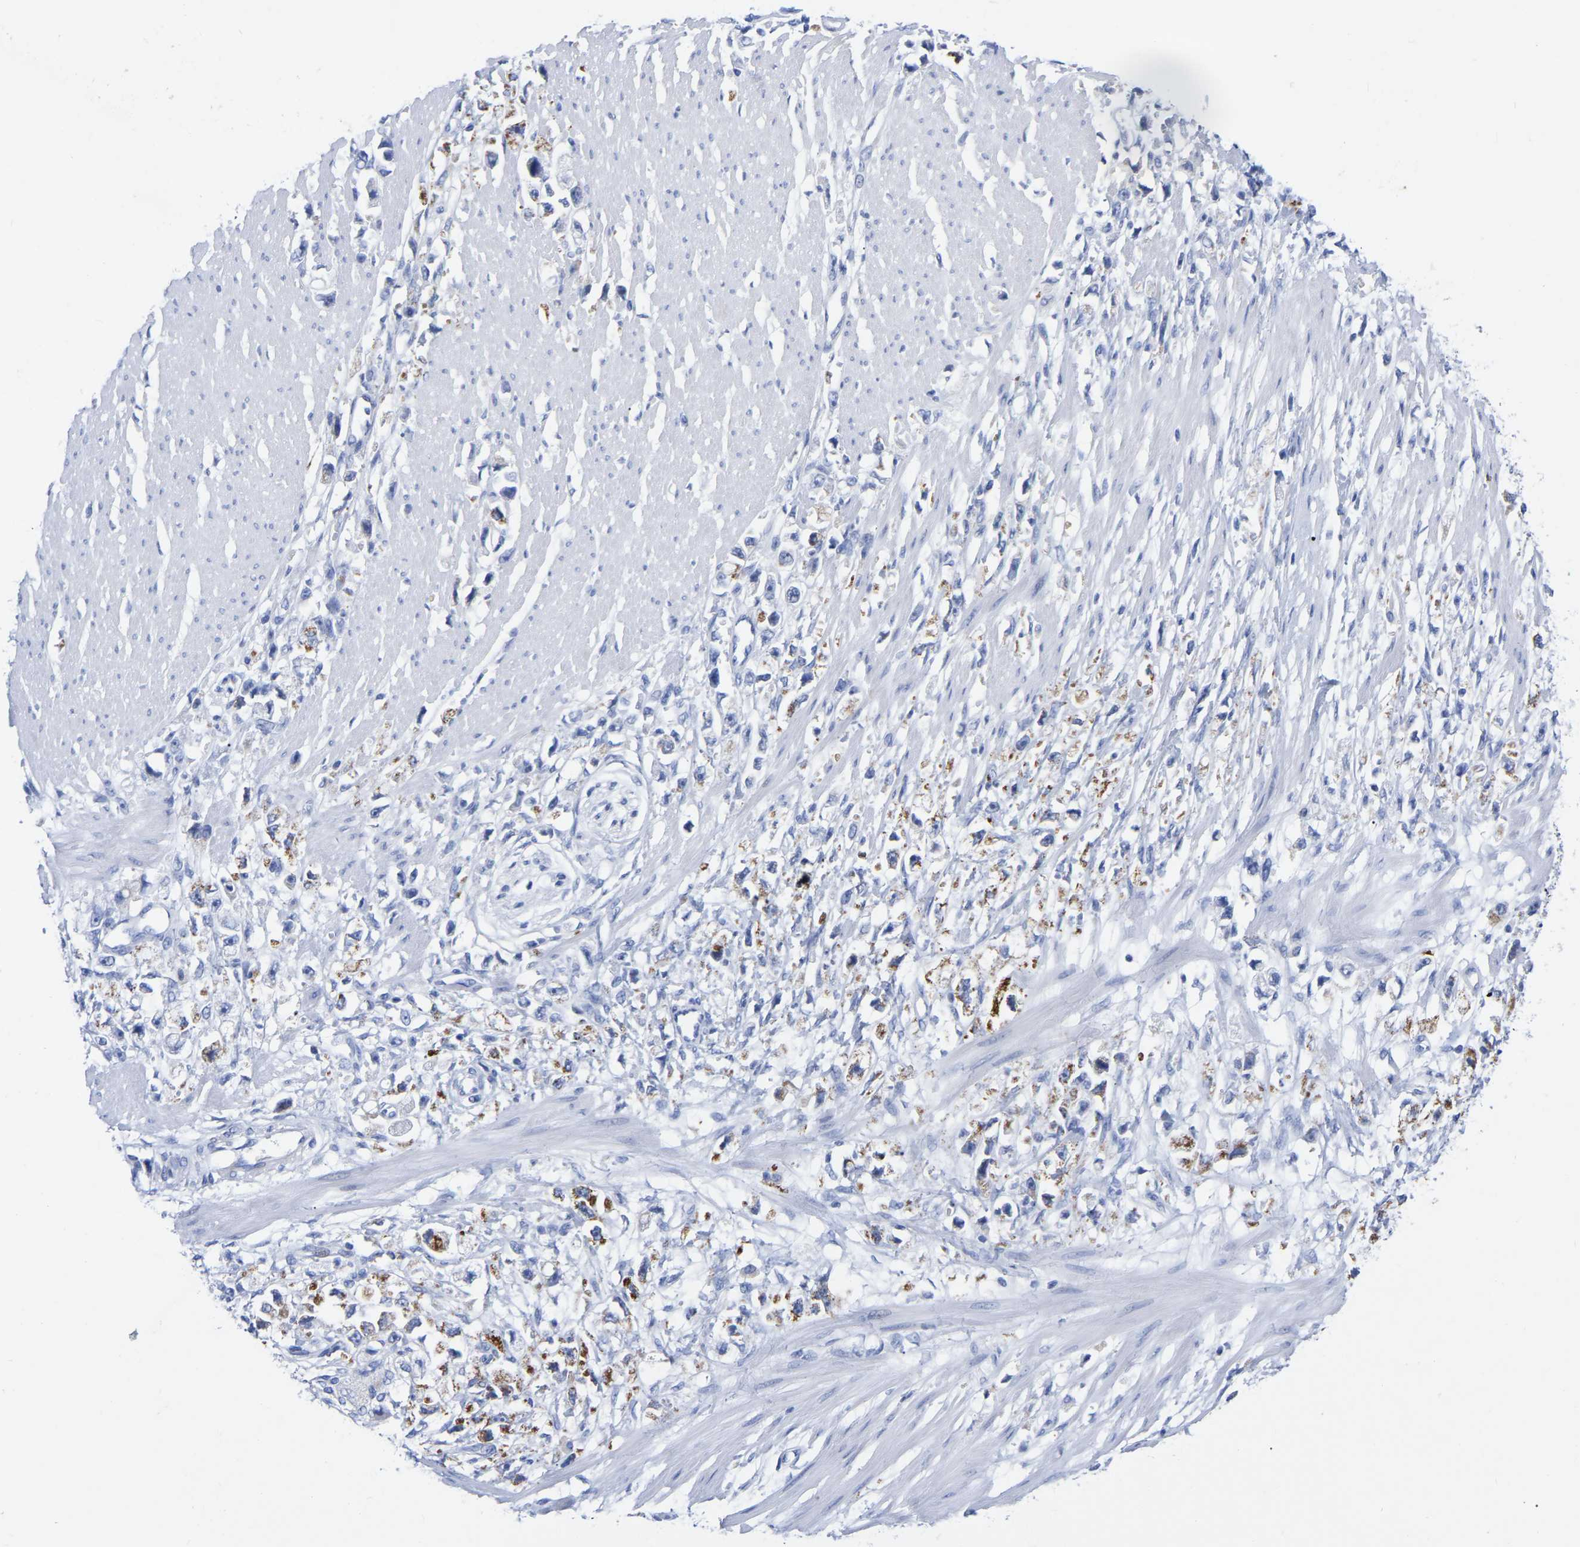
{"staining": {"intensity": "moderate", "quantity": "<25%", "location": "cytoplasmic/membranous"}, "tissue": "stomach cancer", "cell_type": "Tumor cells", "image_type": "cancer", "snomed": [{"axis": "morphology", "description": "Adenocarcinoma, NOS"}, {"axis": "topography", "description": "Stomach"}], "caption": "An immunohistochemistry histopathology image of tumor tissue is shown. Protein staining in brown labels moderate cytoplasmic/membranous positivity in stomach cancer within tumor cells.", "gene": "ZNF629", "patient": {"sex": "female", "age": 59}}